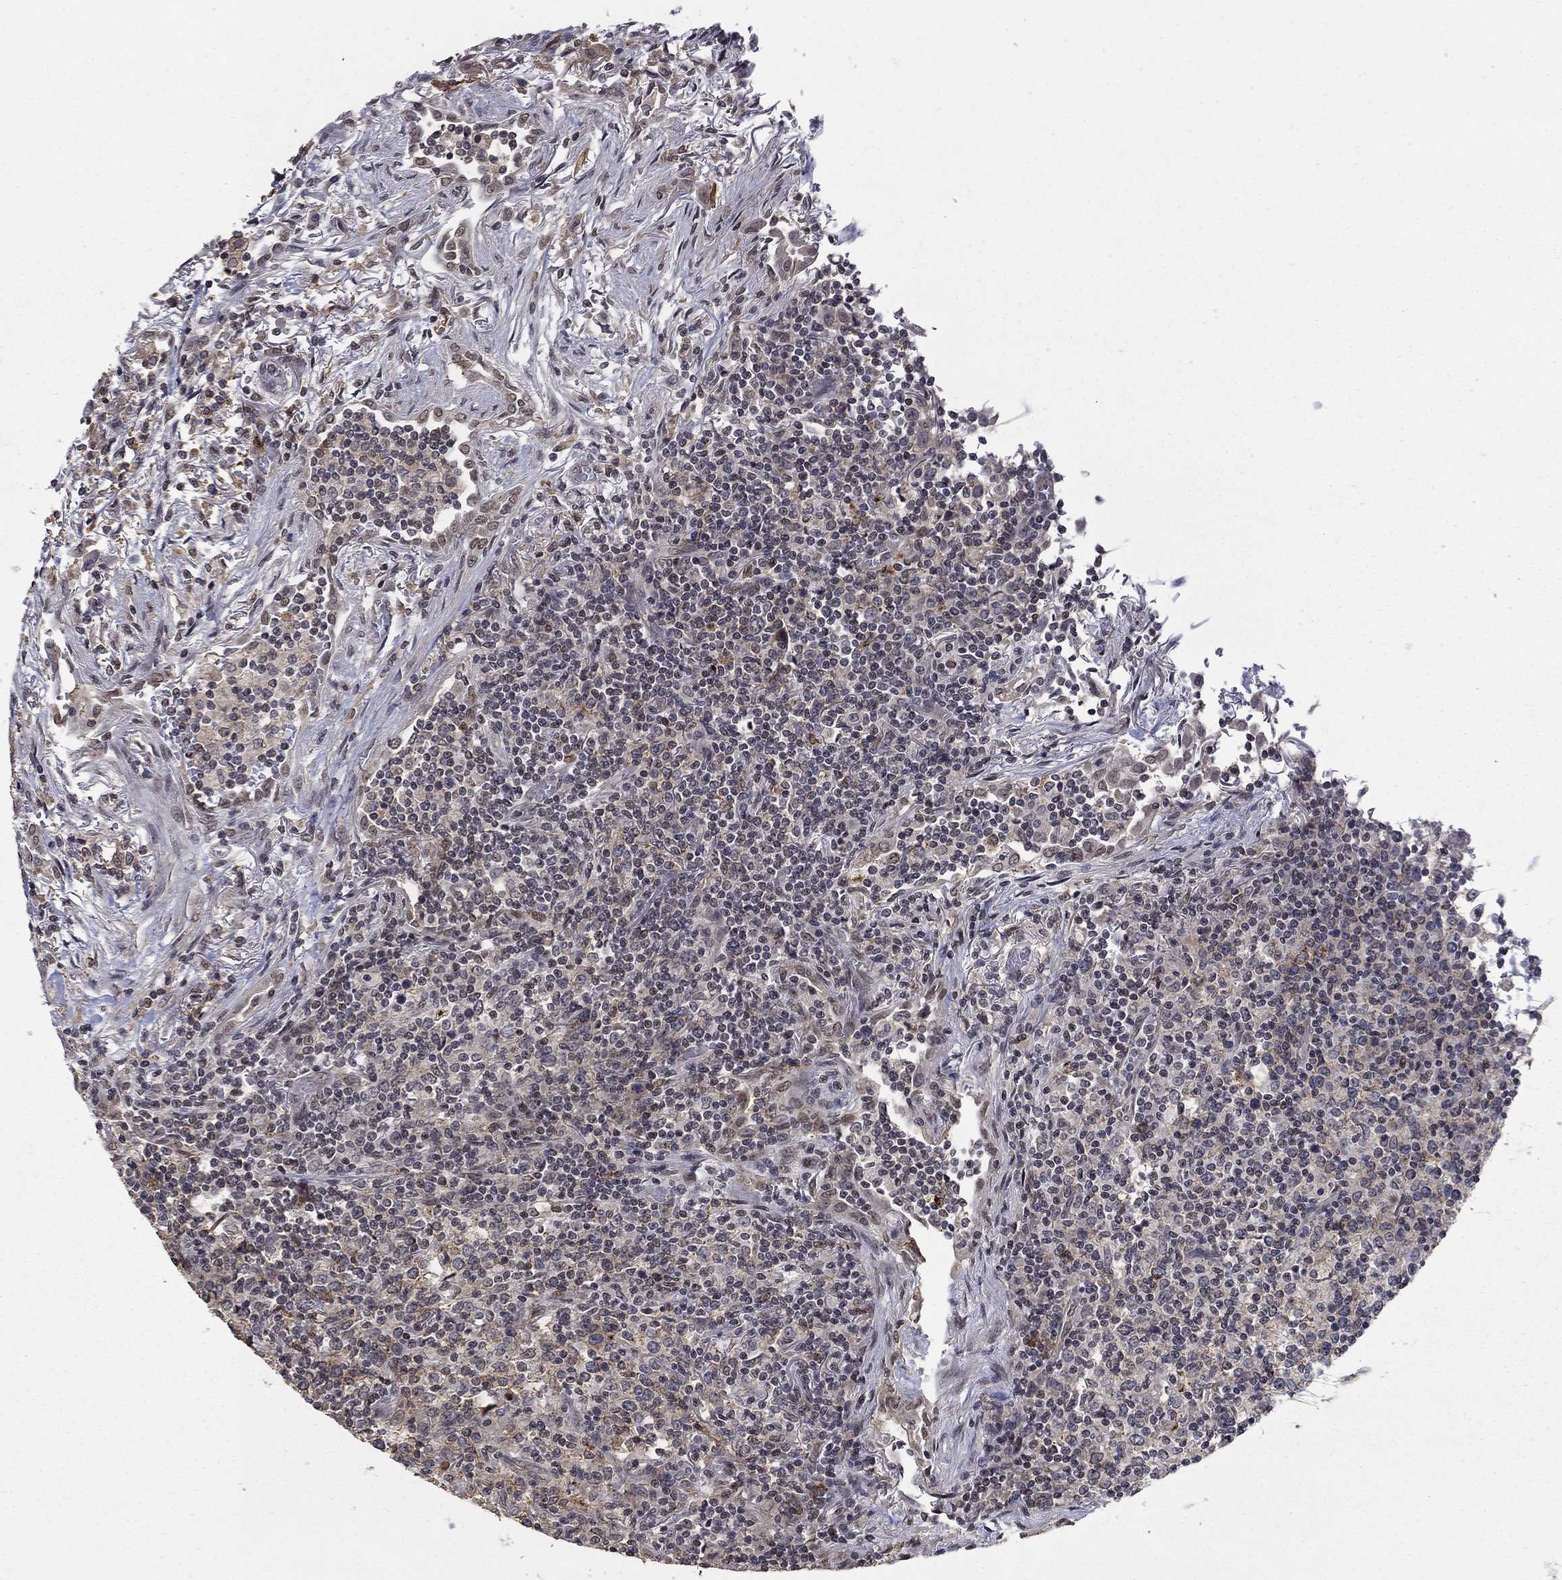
{"staining": {"intensity": "negative", "quantity": "none", "location": "none"}, "tissue": "lymphoma", "cell_type": "Tumor cells", "image_type": "cancer", "snomed": [{"axis": "morphology", "description": "Malignant lymphoma, non-Hodgkin's type, High grade"}, {"axis": "topography", "description": "Lung"}], "caption": "An immunohistochemistry (IHC) photomicrograph of high-grade malignant lymphoma, non-Hodgkin's type is shown. There is no staining in tumor cells of high-grade malignant lymphoma, non-Hodgkin's type. Nuclei are stained in blue.", "gene": "GRIA3", "patient": {"sex": "male", "age": 79}}